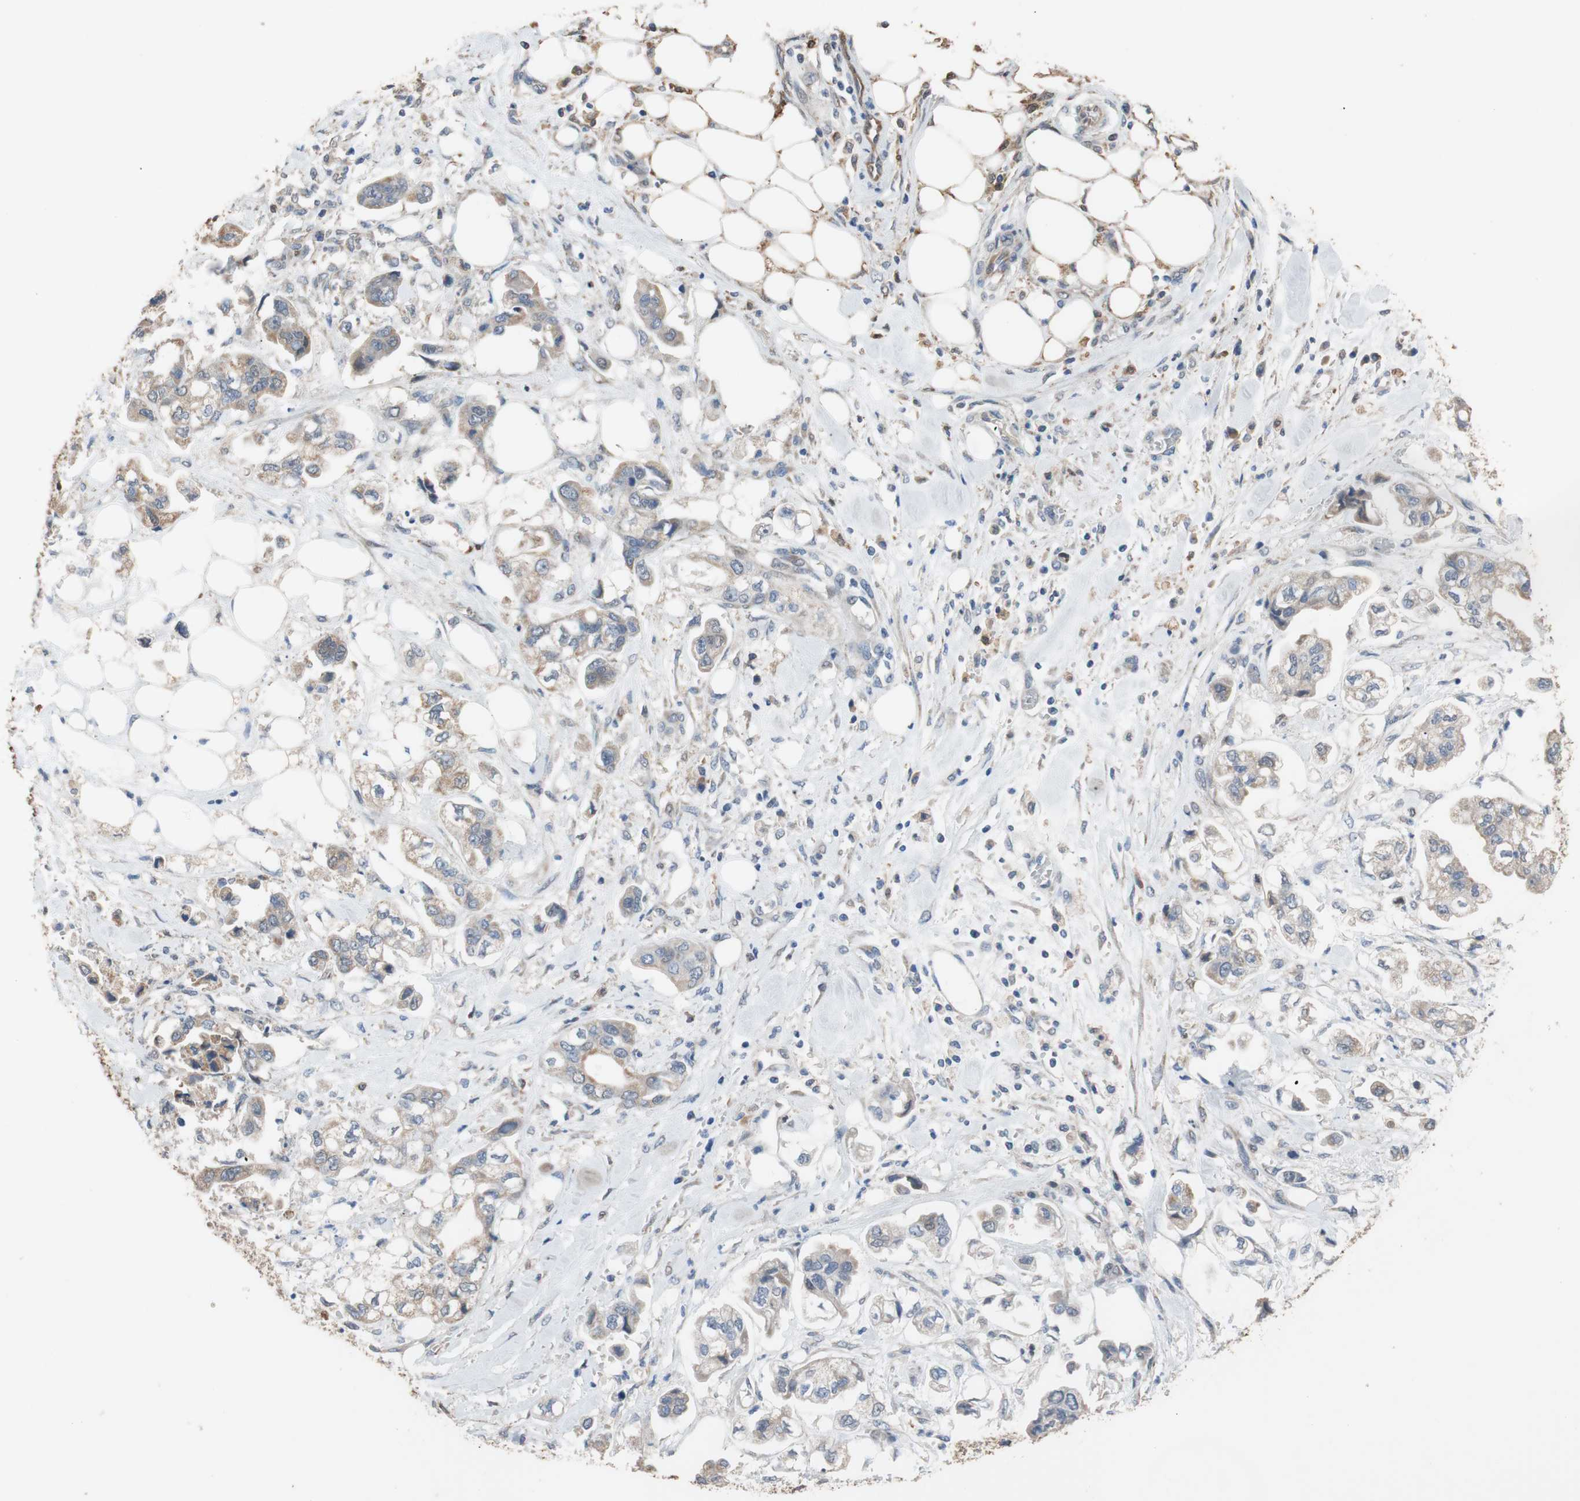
{"staining": {"intensity": "weak", "quantity": ">75%", "location": "cytoplasmic/membranous"}, "tissue": "stomach cancer", "cell_type": "Tumor cells", "image_type": "cancer", "snomed": [{"axis": "morphology", "description": "Adenocarcinoma, NOS"}, {"axis": "topography", "description": "Stomach"}], "caption": "A histopathology image of stomach adenocarcinoma stained for a protein exhibits weak cytoplasmic/membranous brown staining in tumor cells.", "gene": "ALDH1A2", "patient": {"sex": "male", "age": 62}}